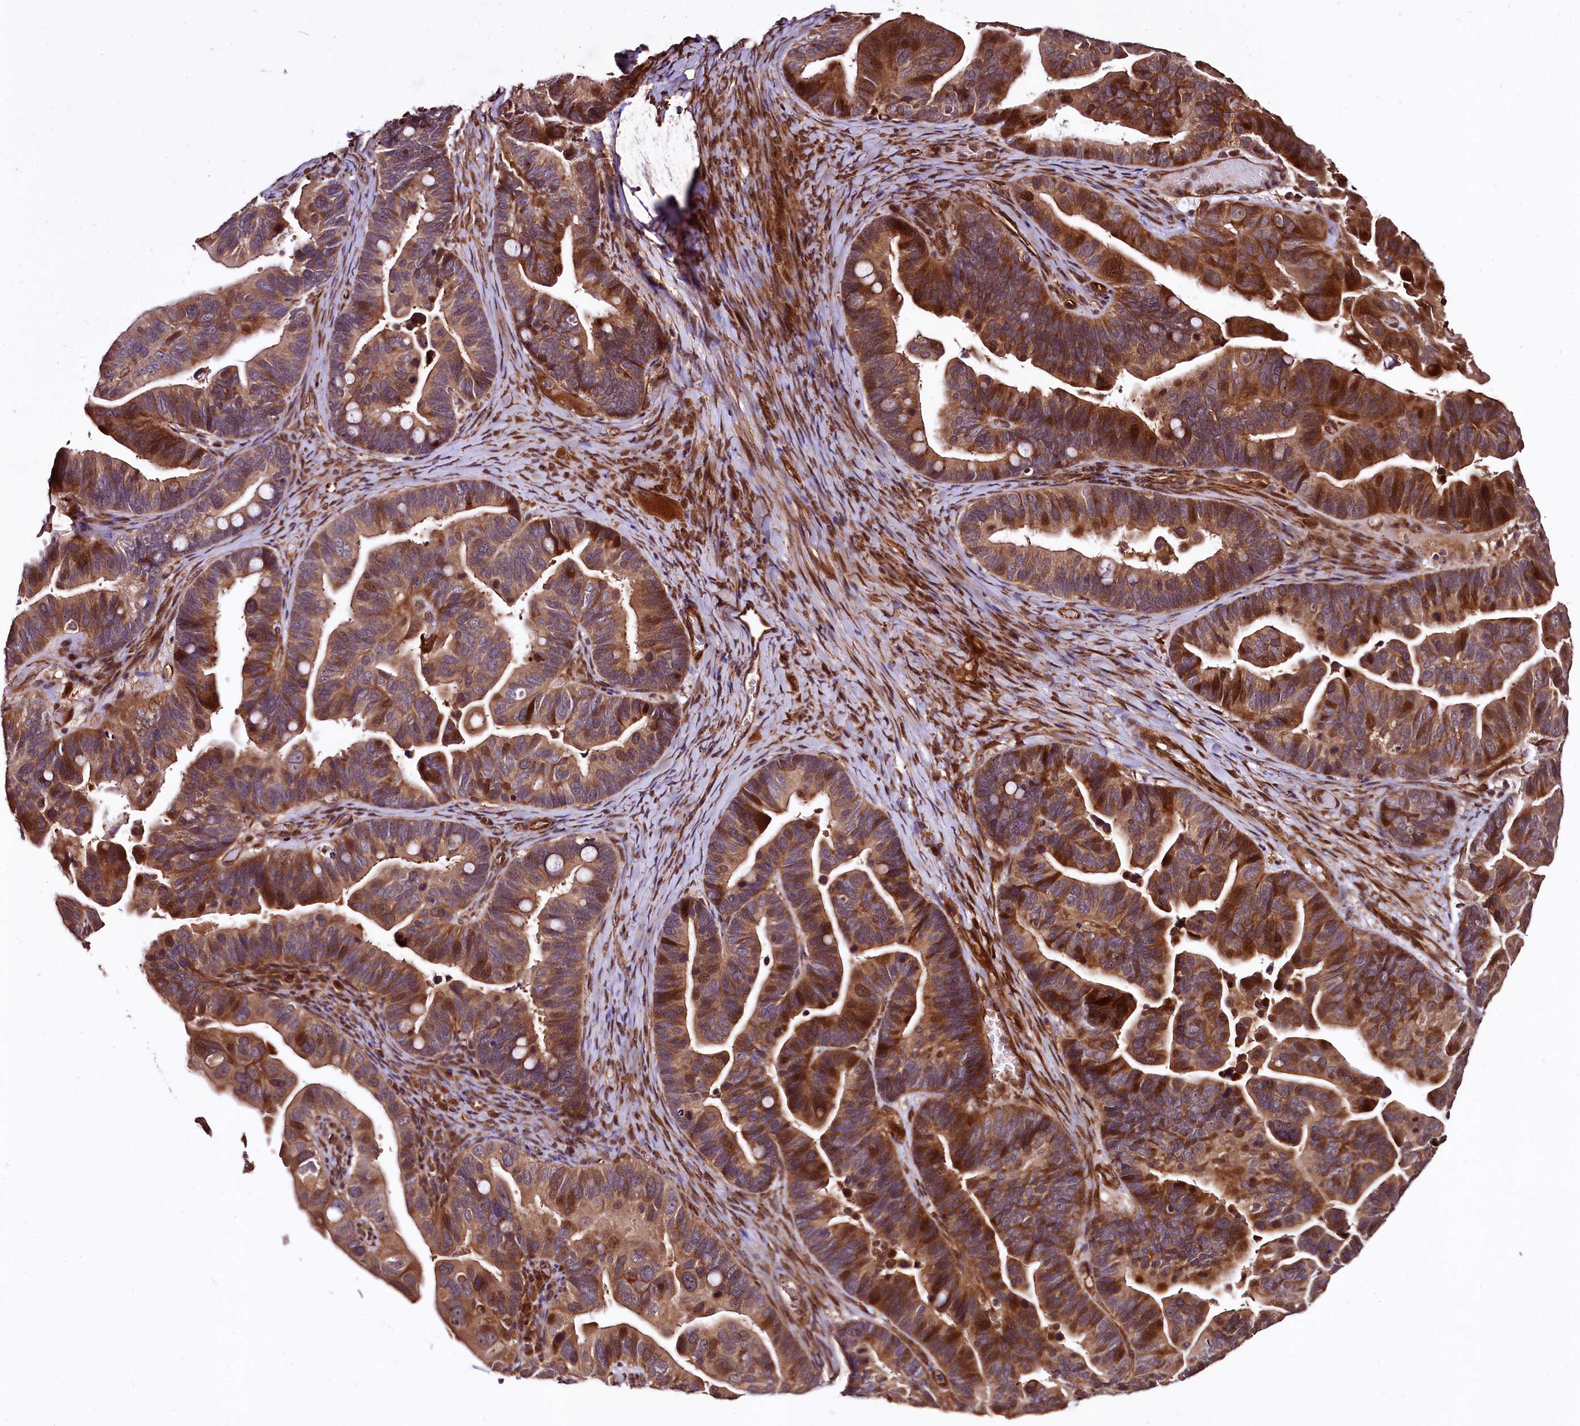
{"staining": {"intensity": "strong", "quantity": ">75%", "location": "cytoplasmic/membranous,nuclear"}, "tissue": "ovarian cancer", "cell_type": "Tumor cells", "image_type": "cancer", "snomed": [{"axis": "morphology", "description": "Cystadenocarcinoma, serous, NOS"}, {"axis": "topography", "description": "Ovary"}], "caption": "Serous cystadenocarcinoma (ovarian) stained with a protein marker demonstrates strong staining in tumor cells.", "gene": "TBCEL", "patient": {"sex": "female", "age": 56}}